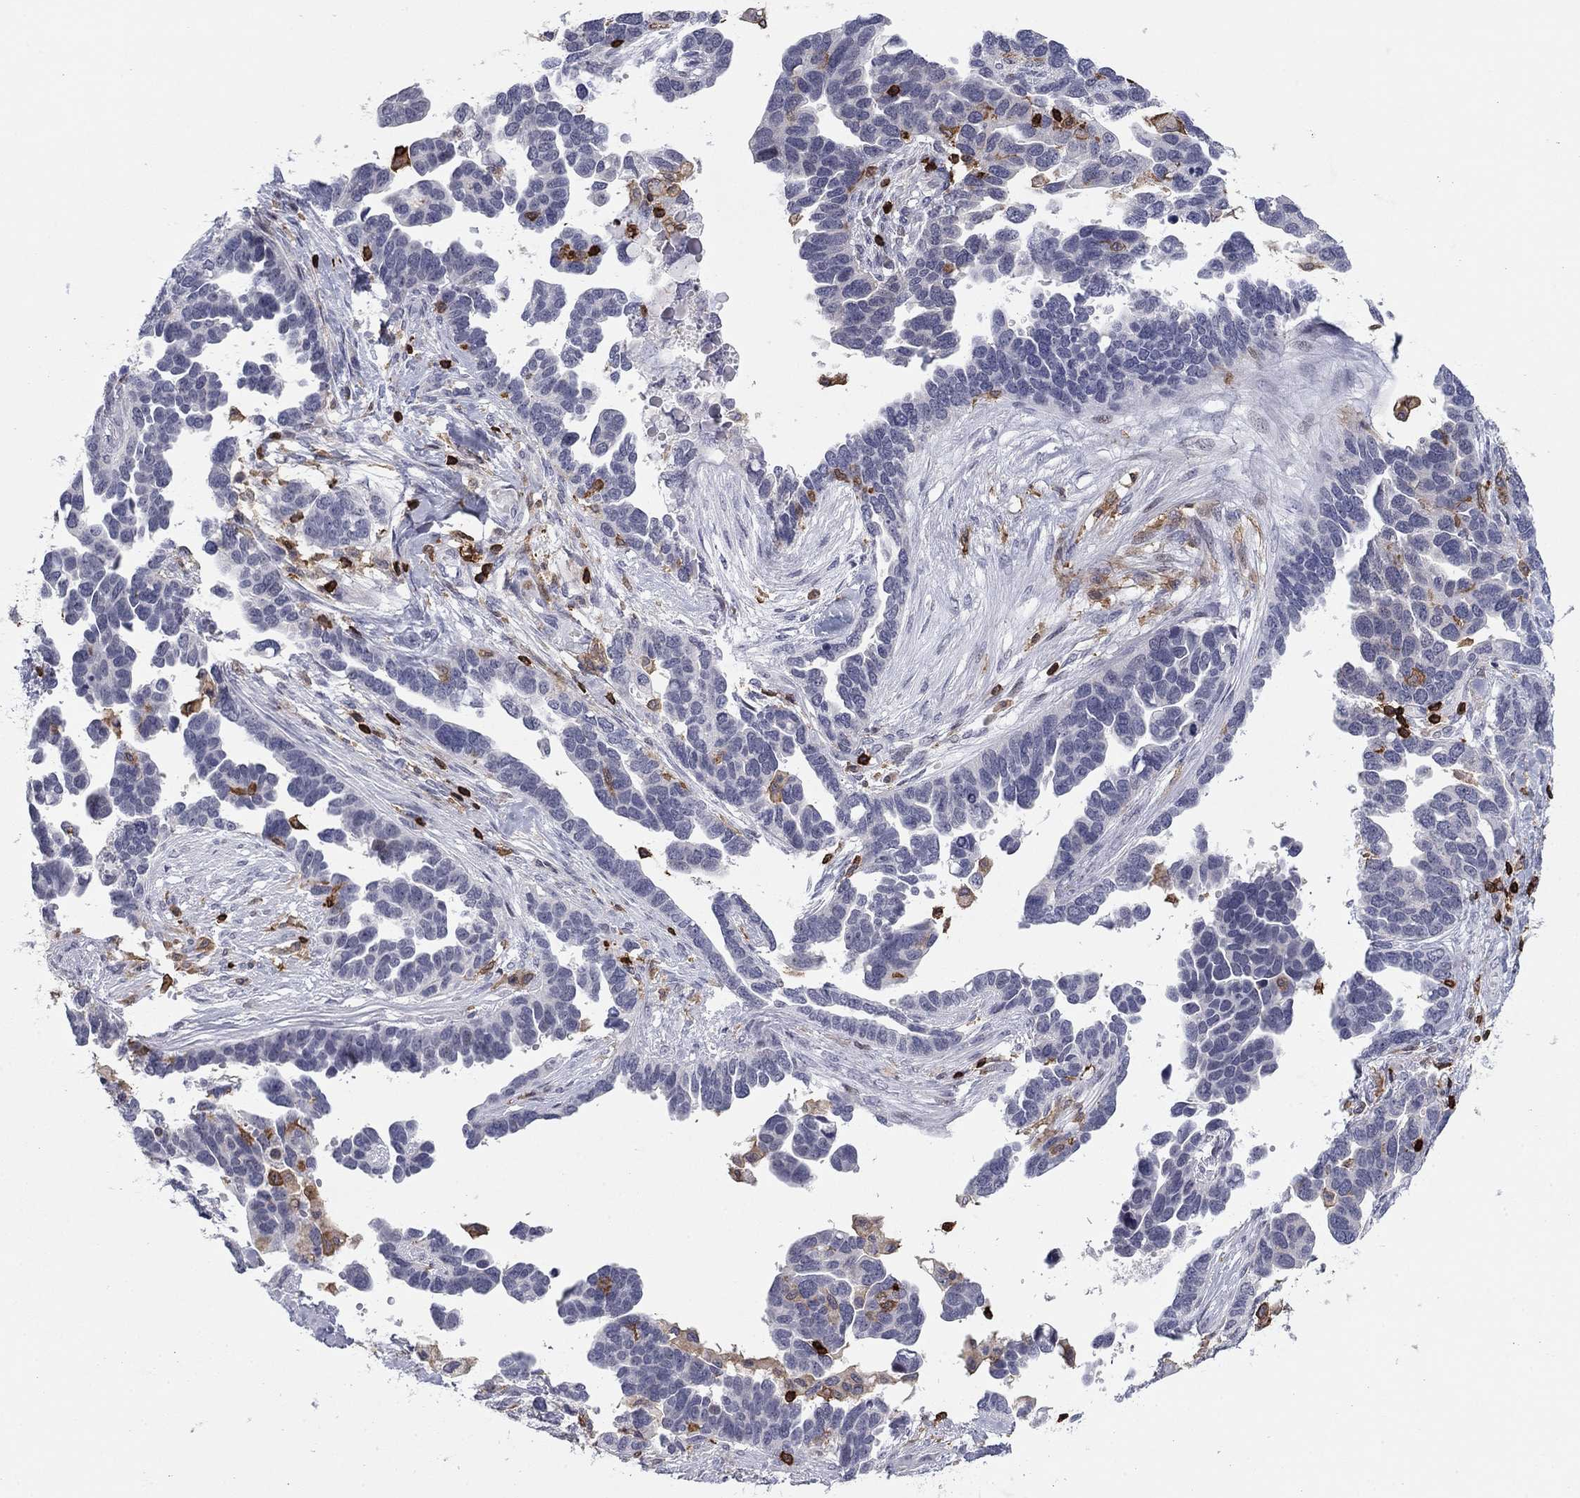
{"staining": {"intensity": "weak", "quantity": "<25%", "location": "cytoplasmic/membranous"}, "tissue": "ovarian cancer", "cell_type": "Tumor cells", "image_type": "cancer", "snomed": [{"axis": "morphology", "description": "Cystadenocarcinoma, serous, NOS"}, {"axis": "topography", "description": "Ovary"}], "caption": "Serous cystadenocarcinoma (ovarian) was stained to show a protein in brown. There is no significant expression in tumor cells.", "gene": "ARHGAP27", "patient": {"sex": "female", "age": 54}}